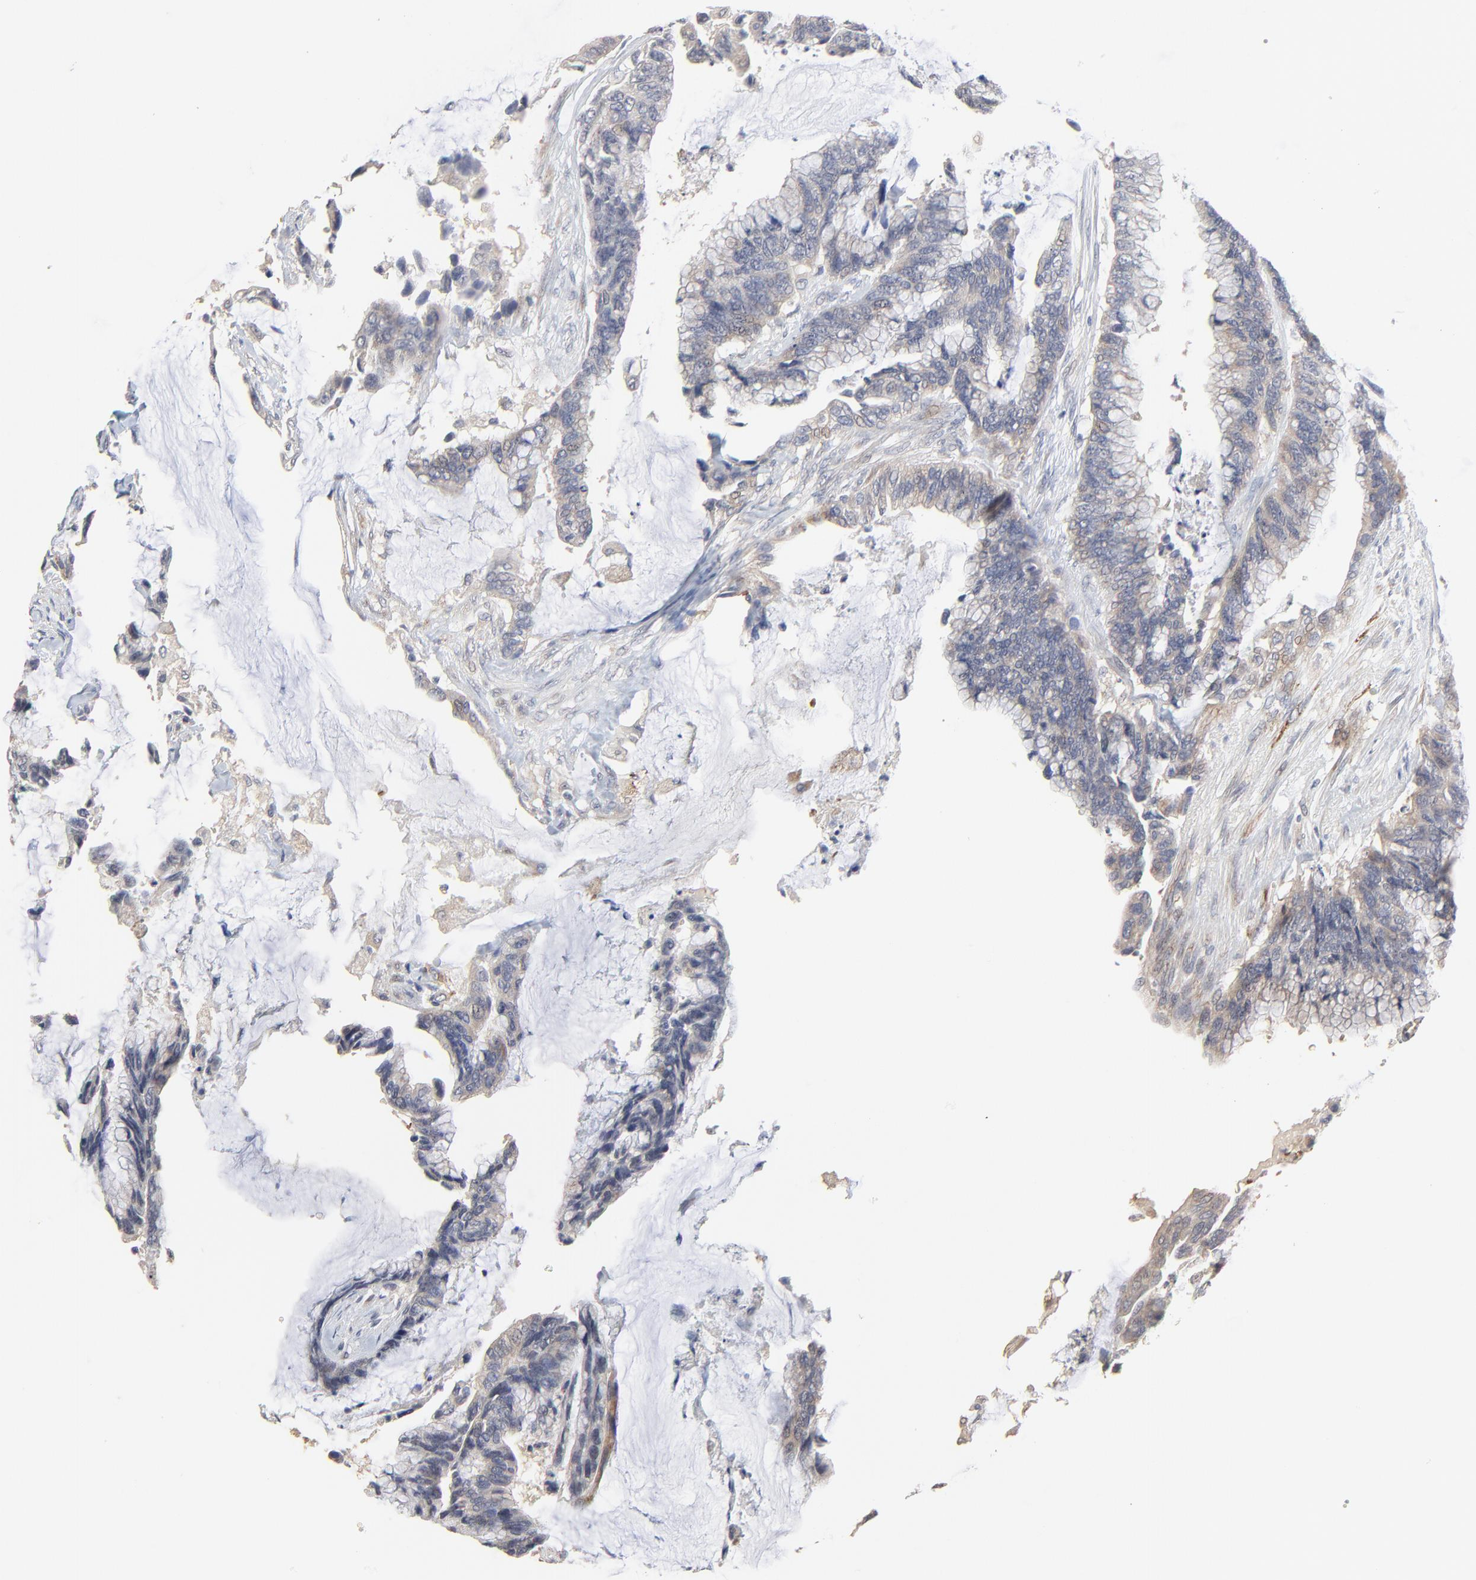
{"staining": {"intensity": "negative", "quantity": "none", "location": "none"}, "tissue": "colorectal cancer", "cell_type": "Tumor cells", "image_type": "cancer", "snomed": [{"axis": "morphology", "description": "Adenocarcinoma, NOS"}, {"axis": "topography", "description": "Rectum"}], "caption": "This micrograph is of colorectal cancer (adenocarcinoma) stained with IHC to label a protein in brown with the nuclei are counter-stained blue. There is no positivity in tumor cells.", "gene": "FANCB", "patient": {"sex": "female", "age": 59}}